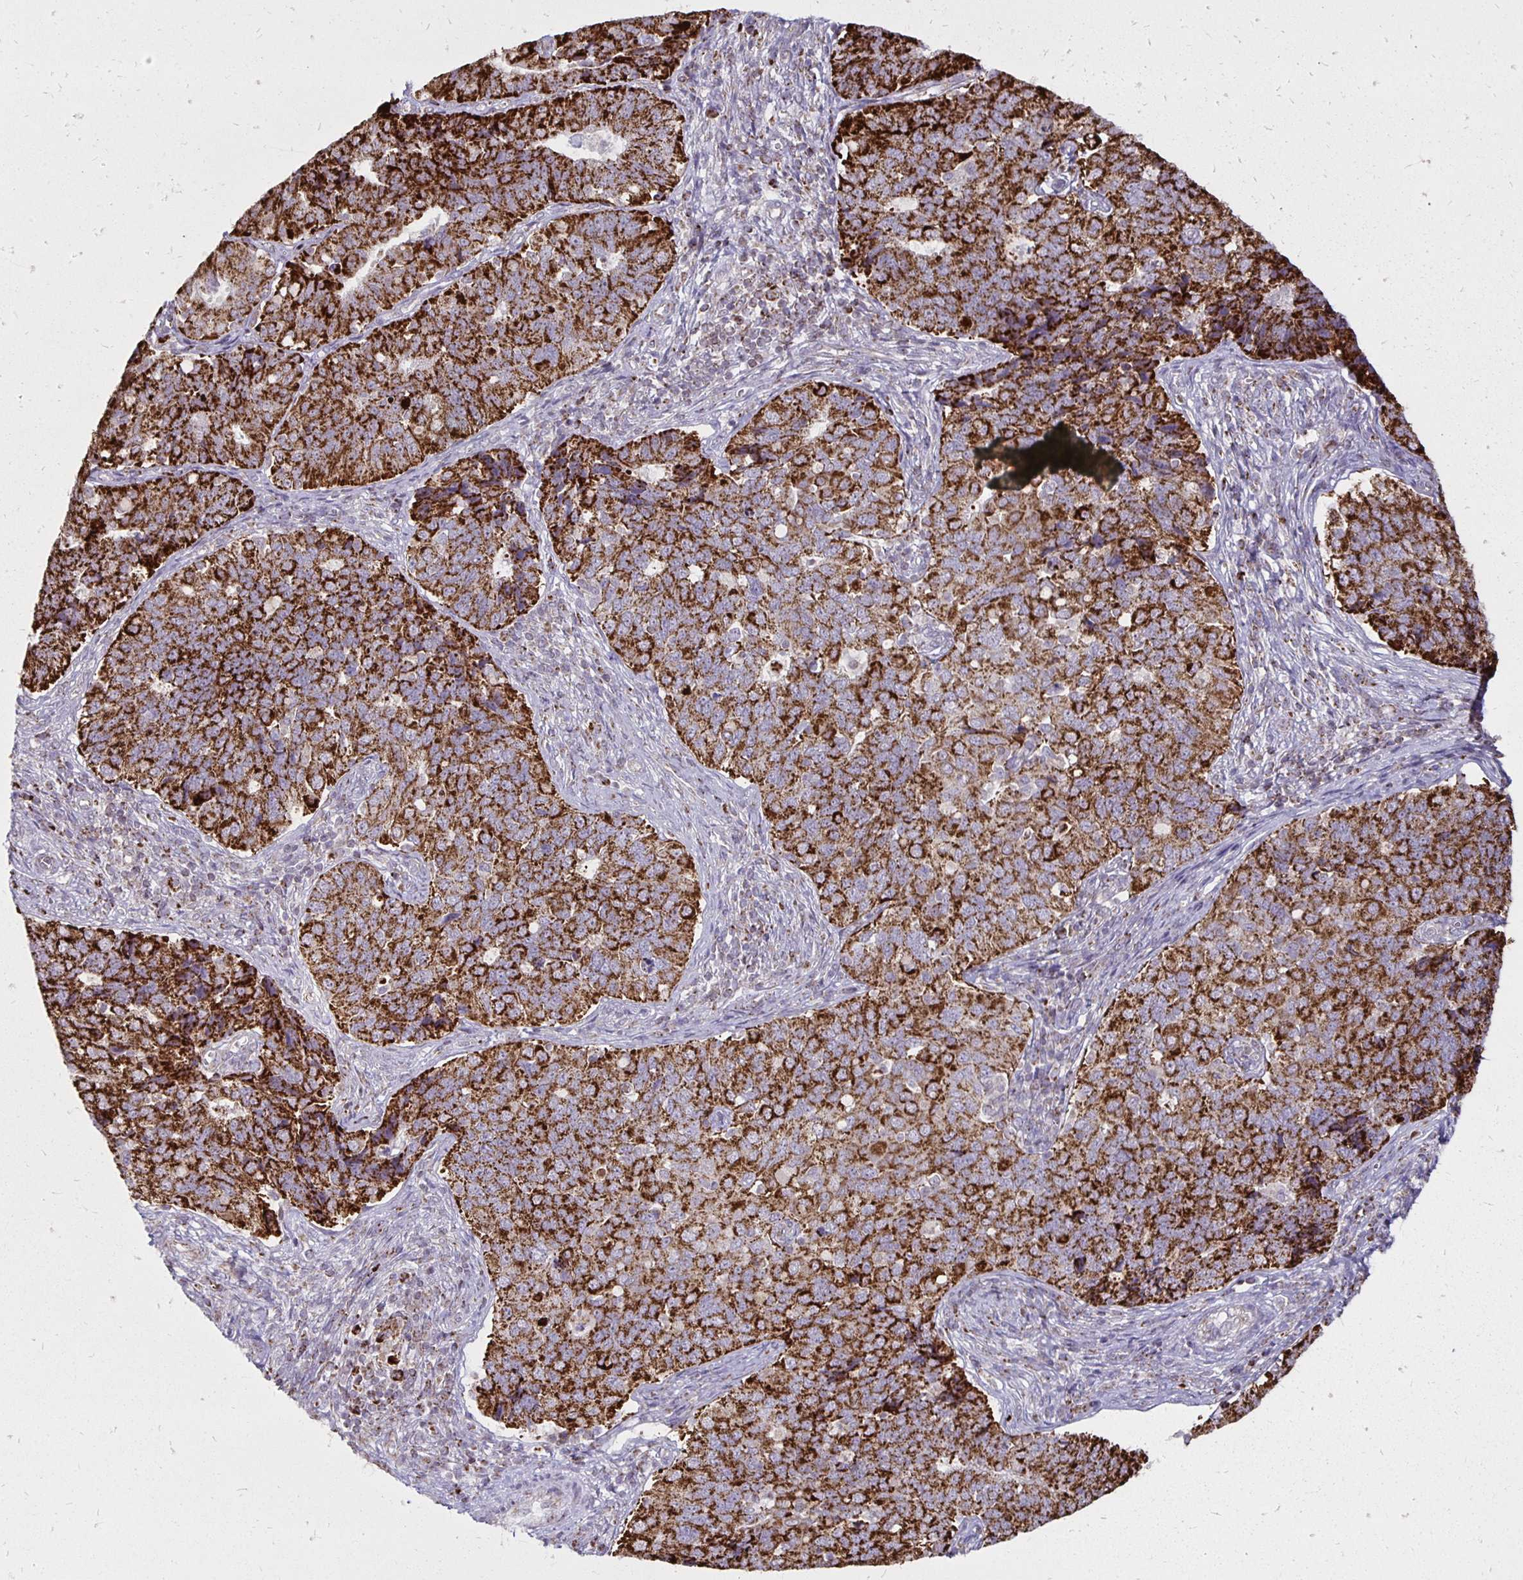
{"staining": {"intensity": "strong", "quantity": ">75%", "location": "cytoplasmic/membranous"}, "tissue": "endometrial cancer", "cell_type": "Tumor cells", "image_type": "cancer", "snomed": [{"axis": "morphology", "description": "Adenocarcinoma, NOS"}, {"axis": "topography", "description": "Endometrium"}], "caption": "Adenocarcinoma (endometrial) stained with immunohistochemistry (IHC) shows strong cytoplasmic/membranous expression in about >75% of tumor cells.", "gene": "IER3", "patient": {"sex": "female", "age": 43}}